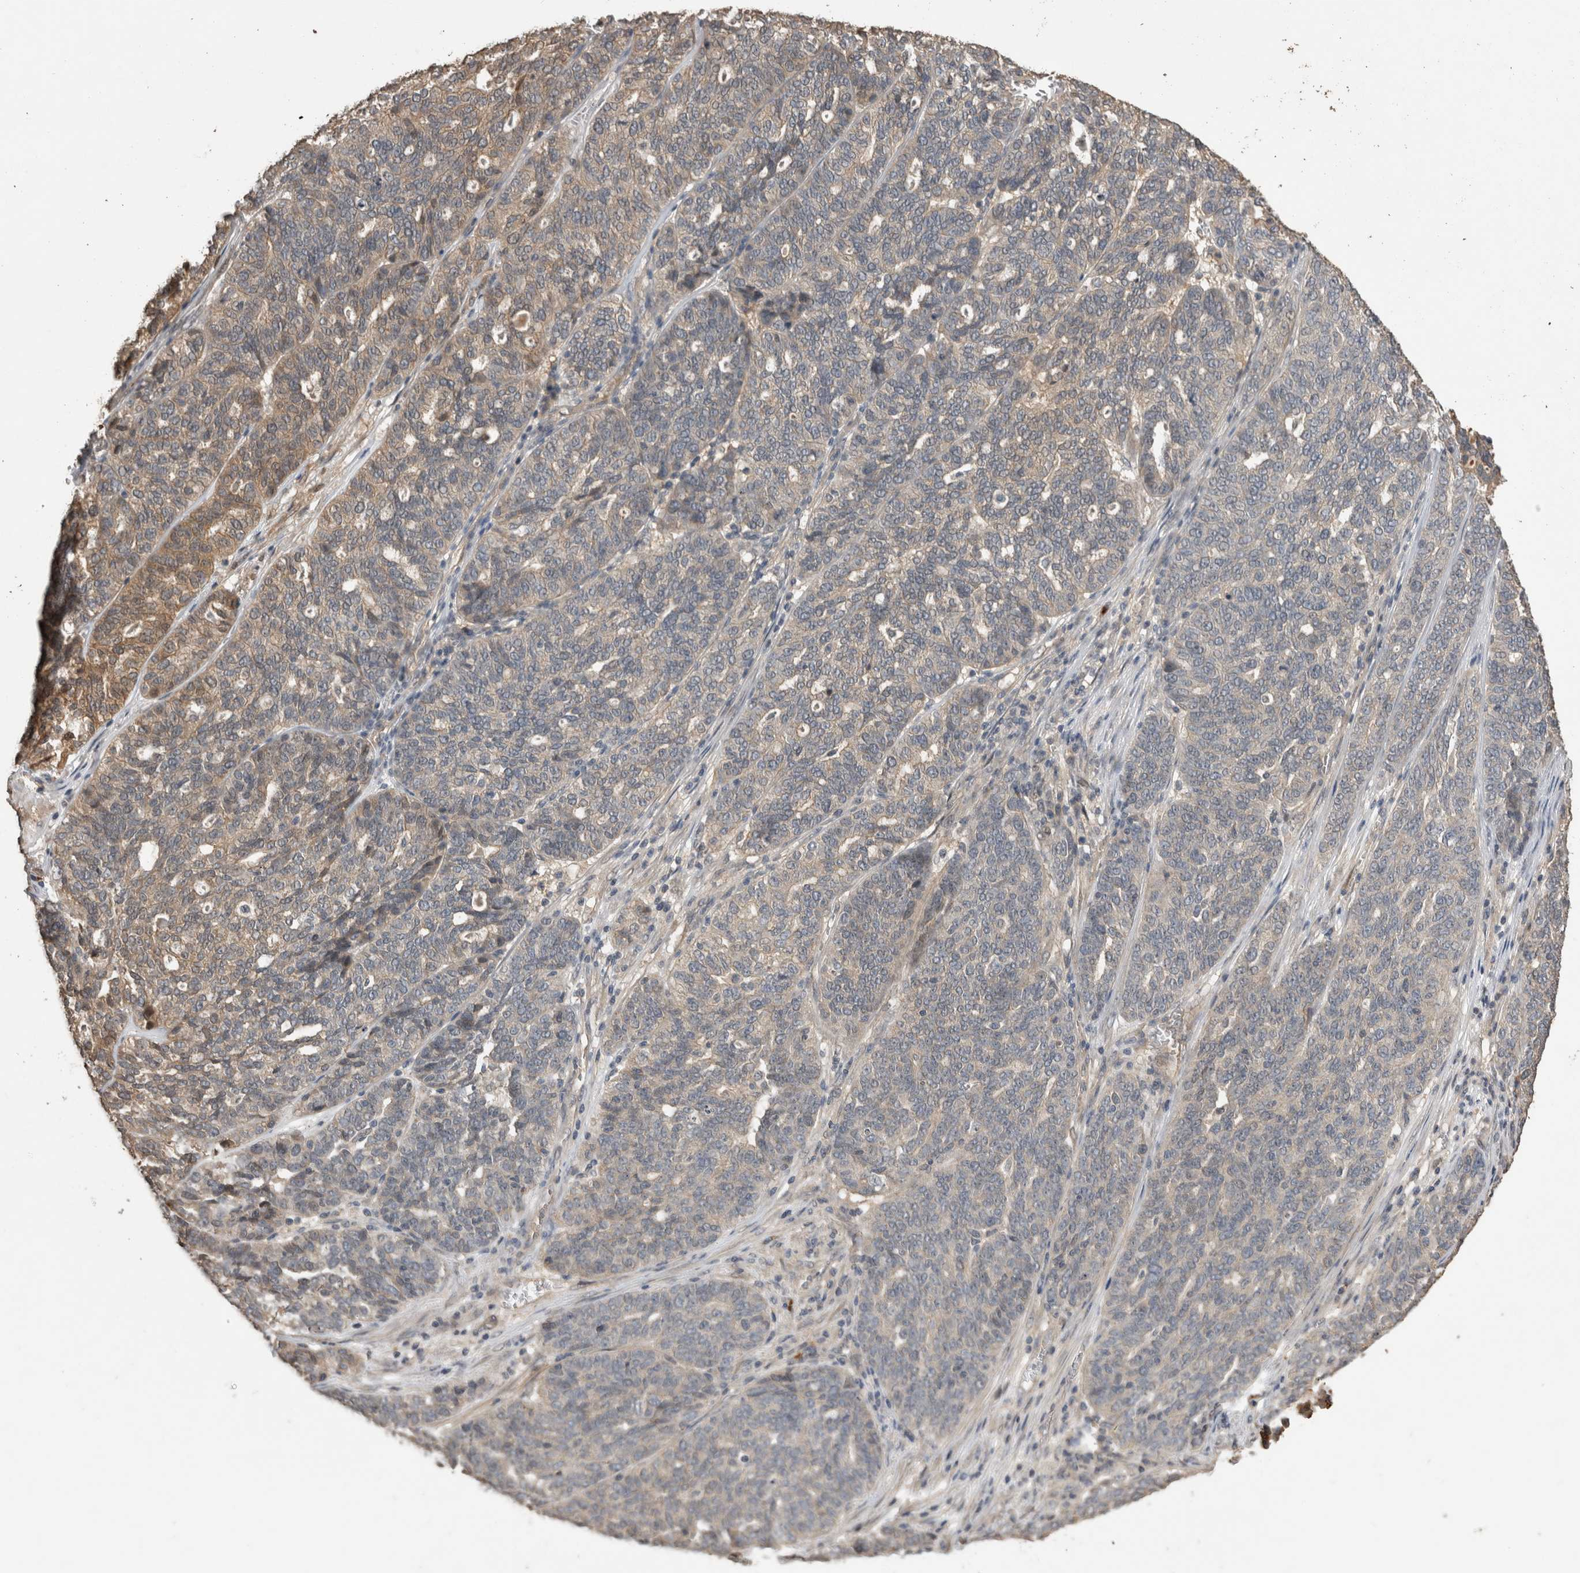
{"staining": {"intensity": "weak", "quantity": "25%-75%", "location": "cytoplasmic/membranous"}, "tissue": "ovarian cancer", "cell_type": "Tumor cells", "image_type": "cancer", "snomed": [{"axis": "morphology", "description": "Cystadenocarcinoma, serous, NOS"}, {"axis": "topography", "description": "Ovary"}], "caption": "Ovarian cancer was stained to show a protein in brown. There is low levels of weak cytoplasmic/membranous positivity in approximately 25%-75% of tumor cells.", "gene": "RHPN1", "patient": {"sex": "female", "age": 59}}